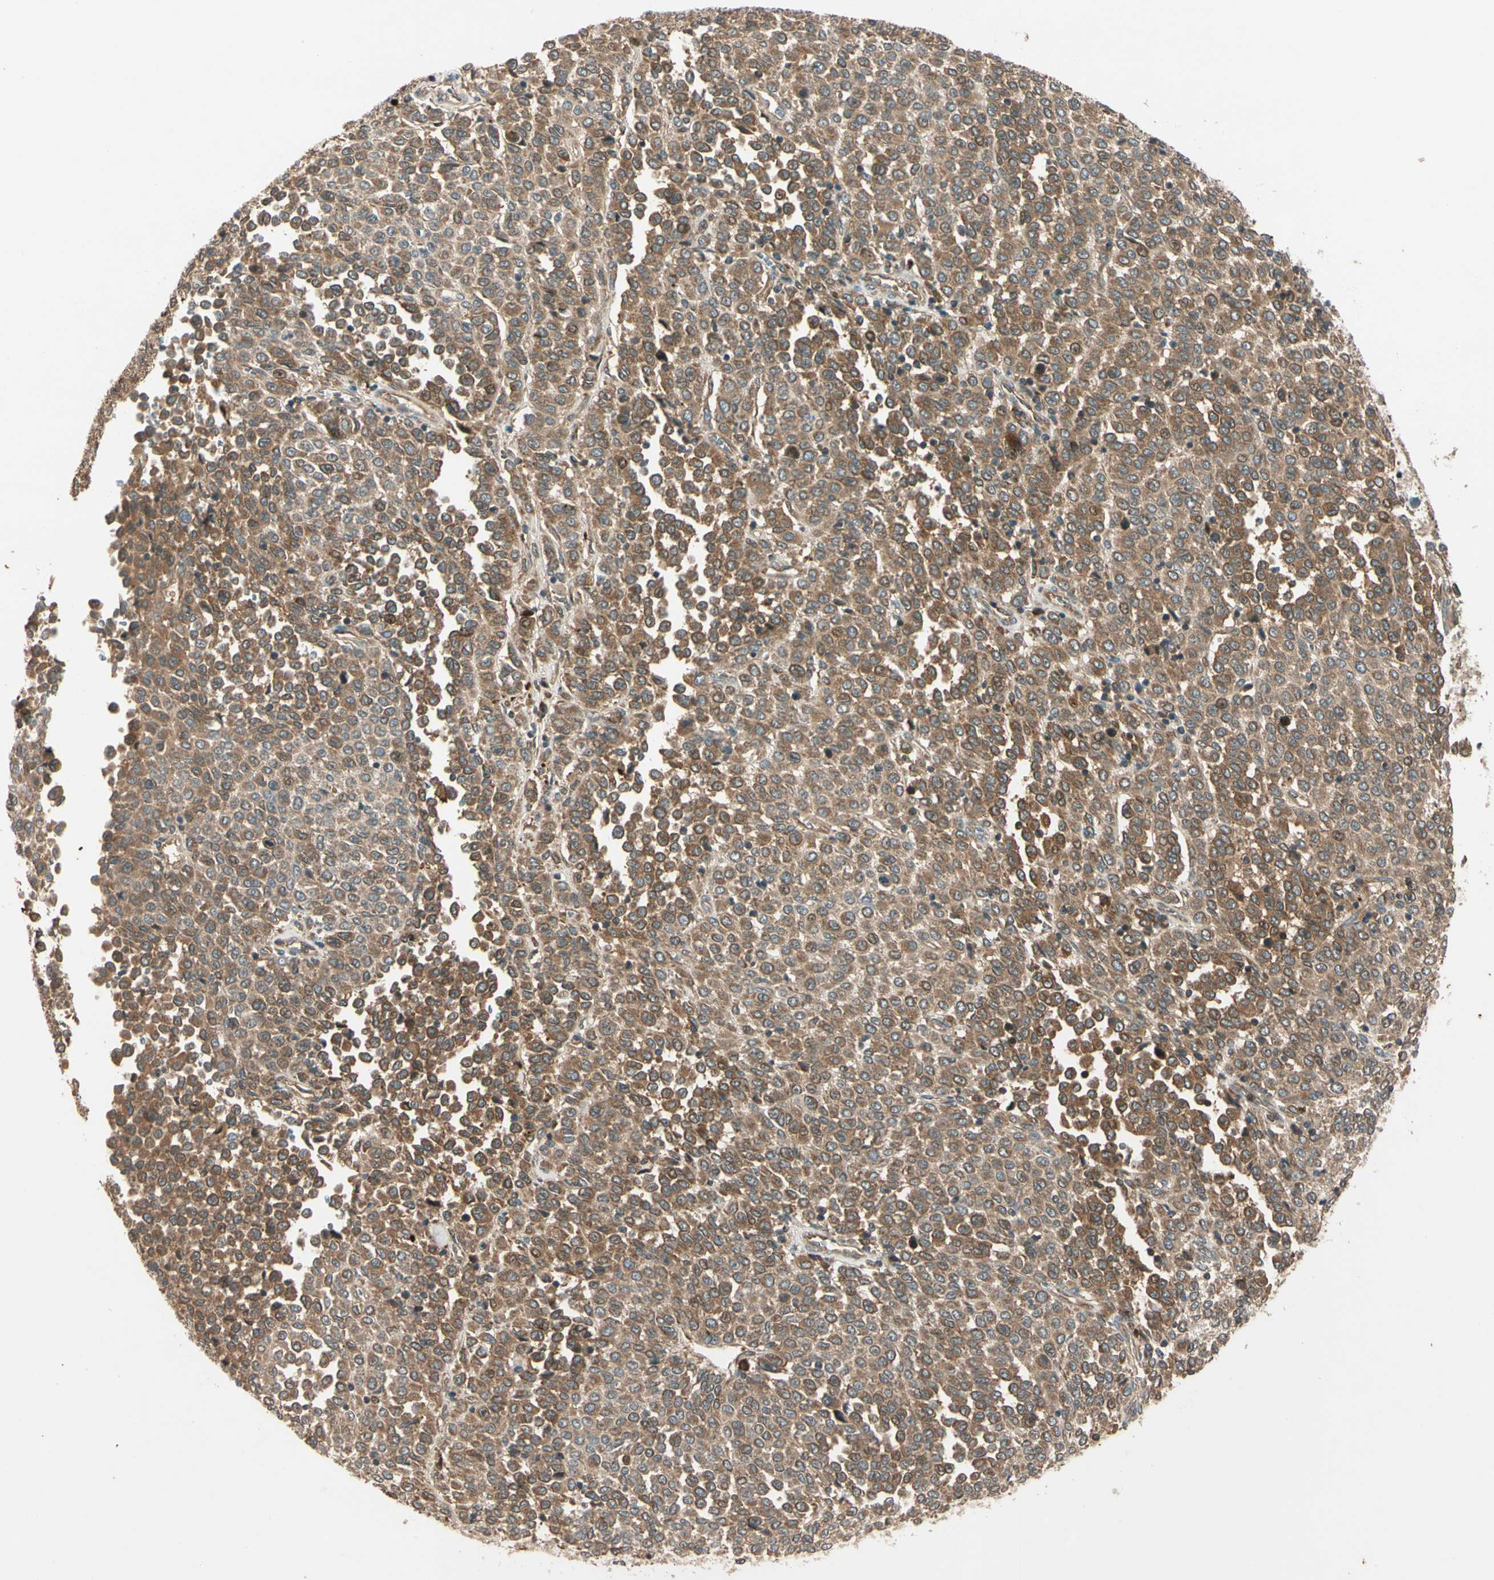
{"staining": {"intensity": "moderate", "quantity": ">75%", "location": "cytoplasmic/membranous"}, "tissue": "melanoma", "cell_type": "Tumor cells", "image_type": "cancer", "snomed": [{"axis": "morphology", "description": "Malignant melanoma, Metastatic site"}, {"axis": "topography", "description": "Pancreas"}], "caption": "Melanoma stained with DAB (3,3'-diaminobenzidine) immunohistochemistry shows medium levels of moderate cytoplasmic/membranous expression in about >75% of tumor cells.", "gene": "ACVR1C", "patient": {"sex": "female", "age": 30}}